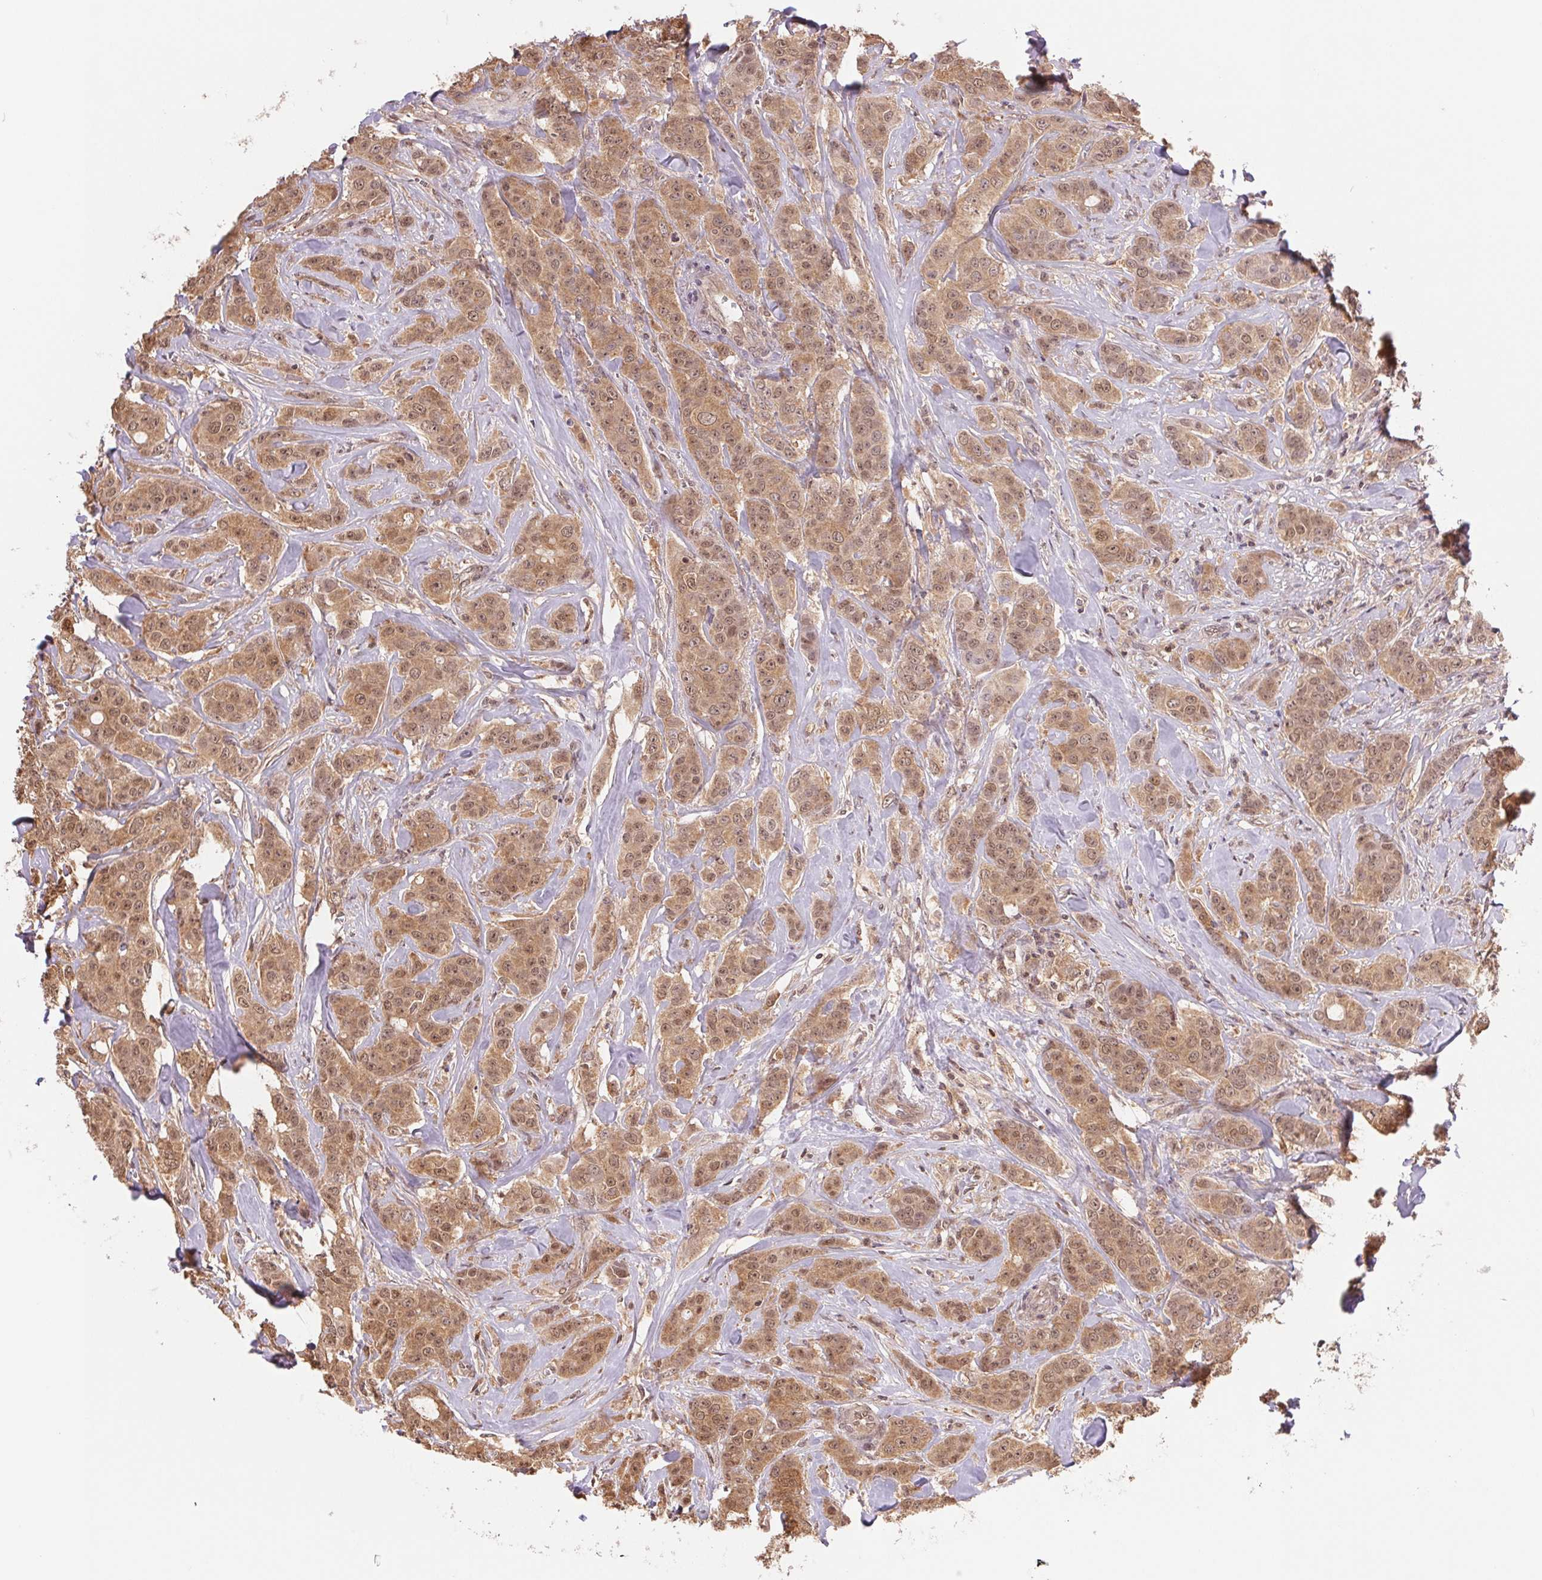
{"staining": {"intensity": "moderate", "quantity": ">75%", "location": "cytoplasmic/membranous,nuclear"}, "tissue": "breast cancer", "cell_type": "Tumor cells", "image_type": "cancer", "snomed": [{"axis": "morphology", "description": "Duct carcinoma"}, {"axis": "topography", "description": "Breast"}], "caption": "The micrograph reveals a brown stain indicating the presence of a protein in the cytoplasmic/membranous and nuclear of tumor cells in breast cancer (infiltrating ductal carcinoma). The staining was performed using DAB (3,3'-diaminobenzidine) to visualize the protein expression in brown, while the nuclei were stained in blue with hematoxylin (Magnification: 20x).", "gene": "CDC123", "patient": {"sex": "female", "age": 43}}